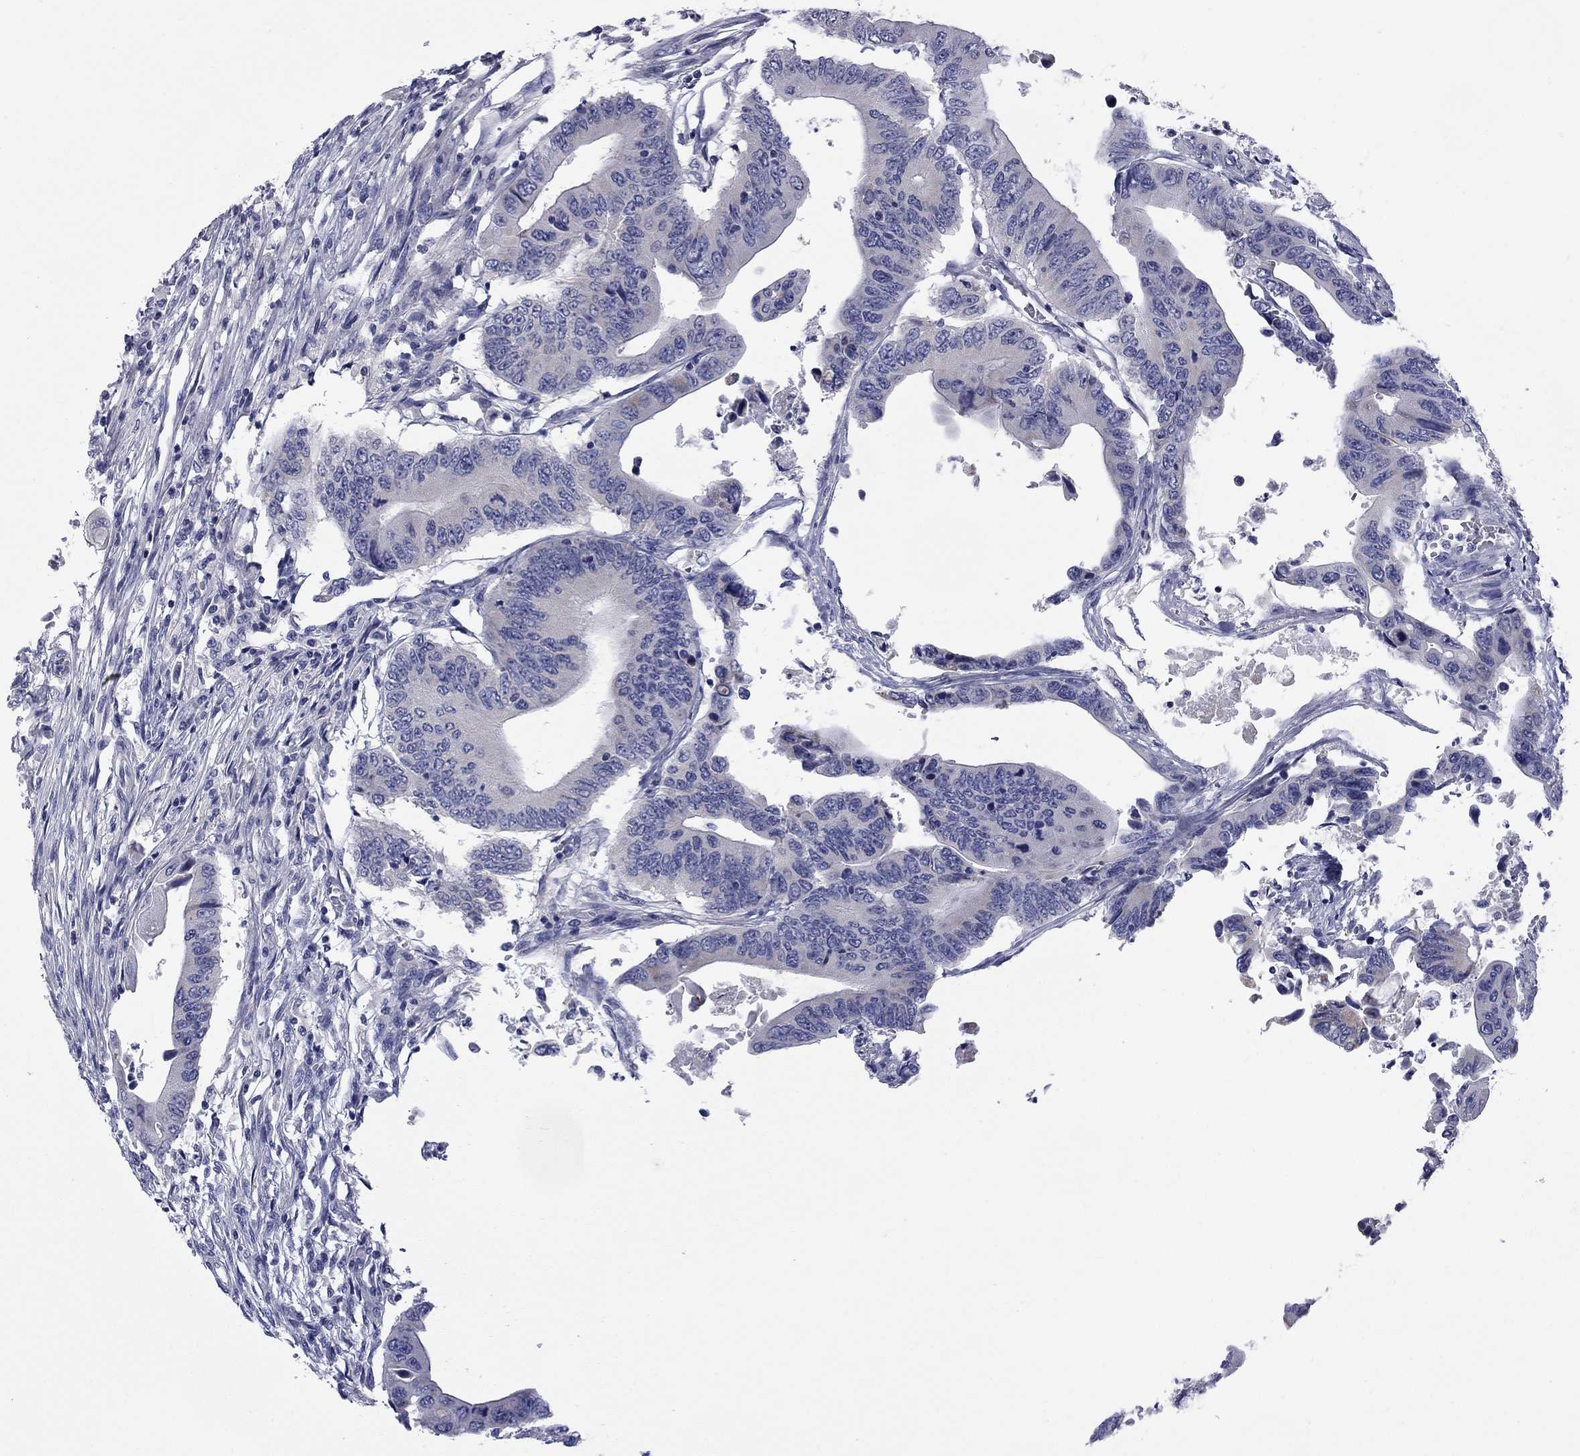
{"staining": {"intensity": "negative", "quantity": "none", "location": "none"}, "tissue": "colorectal cancer", "cell_type": "Tumor cells", "image_type": "cancer", "snomed": [{"axis": "morphology", "description": "Adenocarcinoma, NOS"}, {"axis": "topography", "description": "Colon"}], "caption": "This is a image of immunohistochemistry staining of adenocarcinoma (colorectal), which shows no staining in tumor cells.", "gene": "ABCB4", "patient": {"sex": "female", "age": 90}}